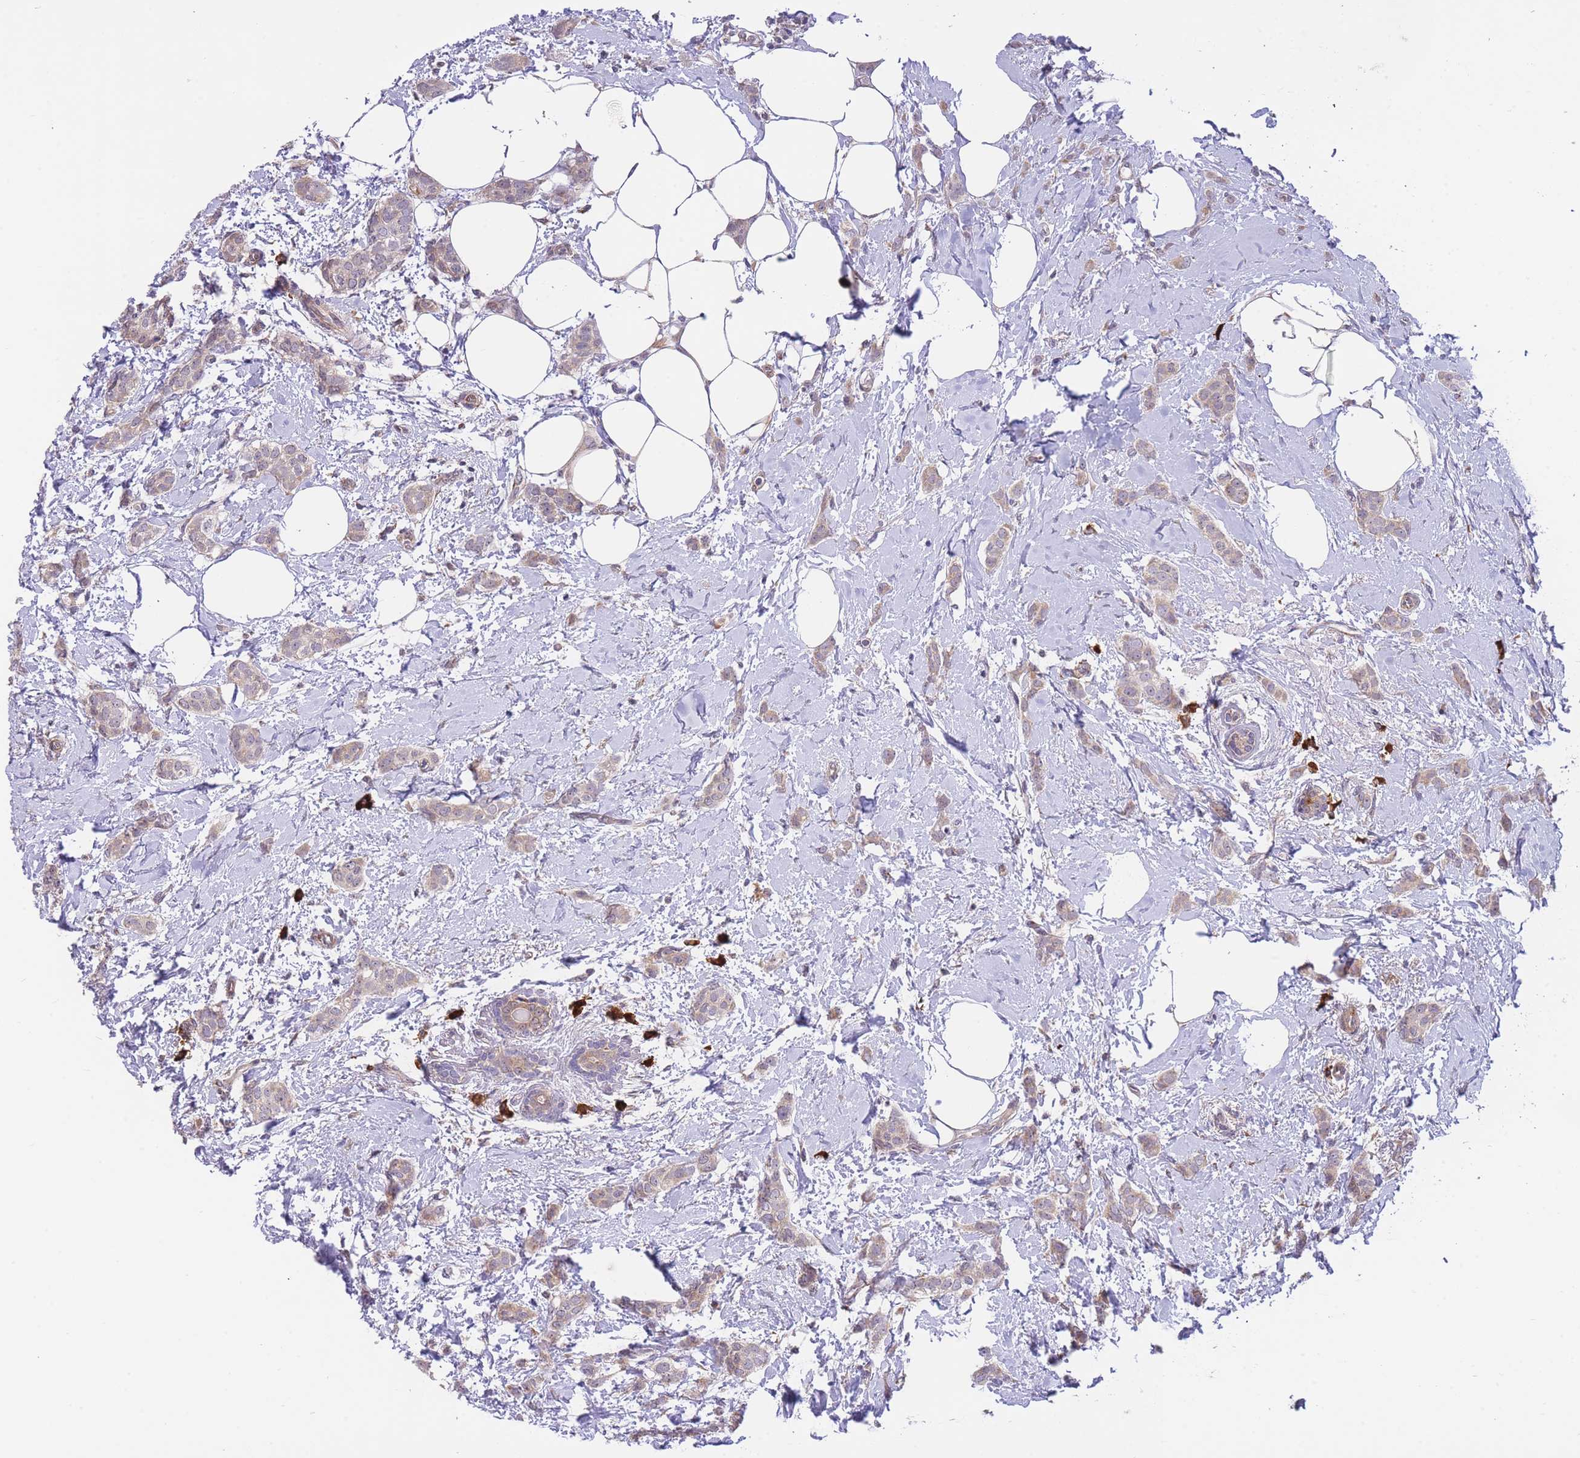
{"staining": {"intensity": "weak", "quantity": ">75%", "location": "cytoplasmic/membranous"}, "tissue": "breast cancer", "cell_type": "Tumor cells", "image_type": "cancer", "snomed": [{"axis": "morphology", "description": "Duct carcinoma"}, {"axis": "topography", "description": "Breast"}], "caption": "Brown immunohistochemical staining in human infiltrating ductal carcinoma (breast) shows weak cytoplasmic/membranous positivity in about >75% of tumor cells.", "gene": "EXOSC8", "patient": {"sex": "female", "age": 72}}